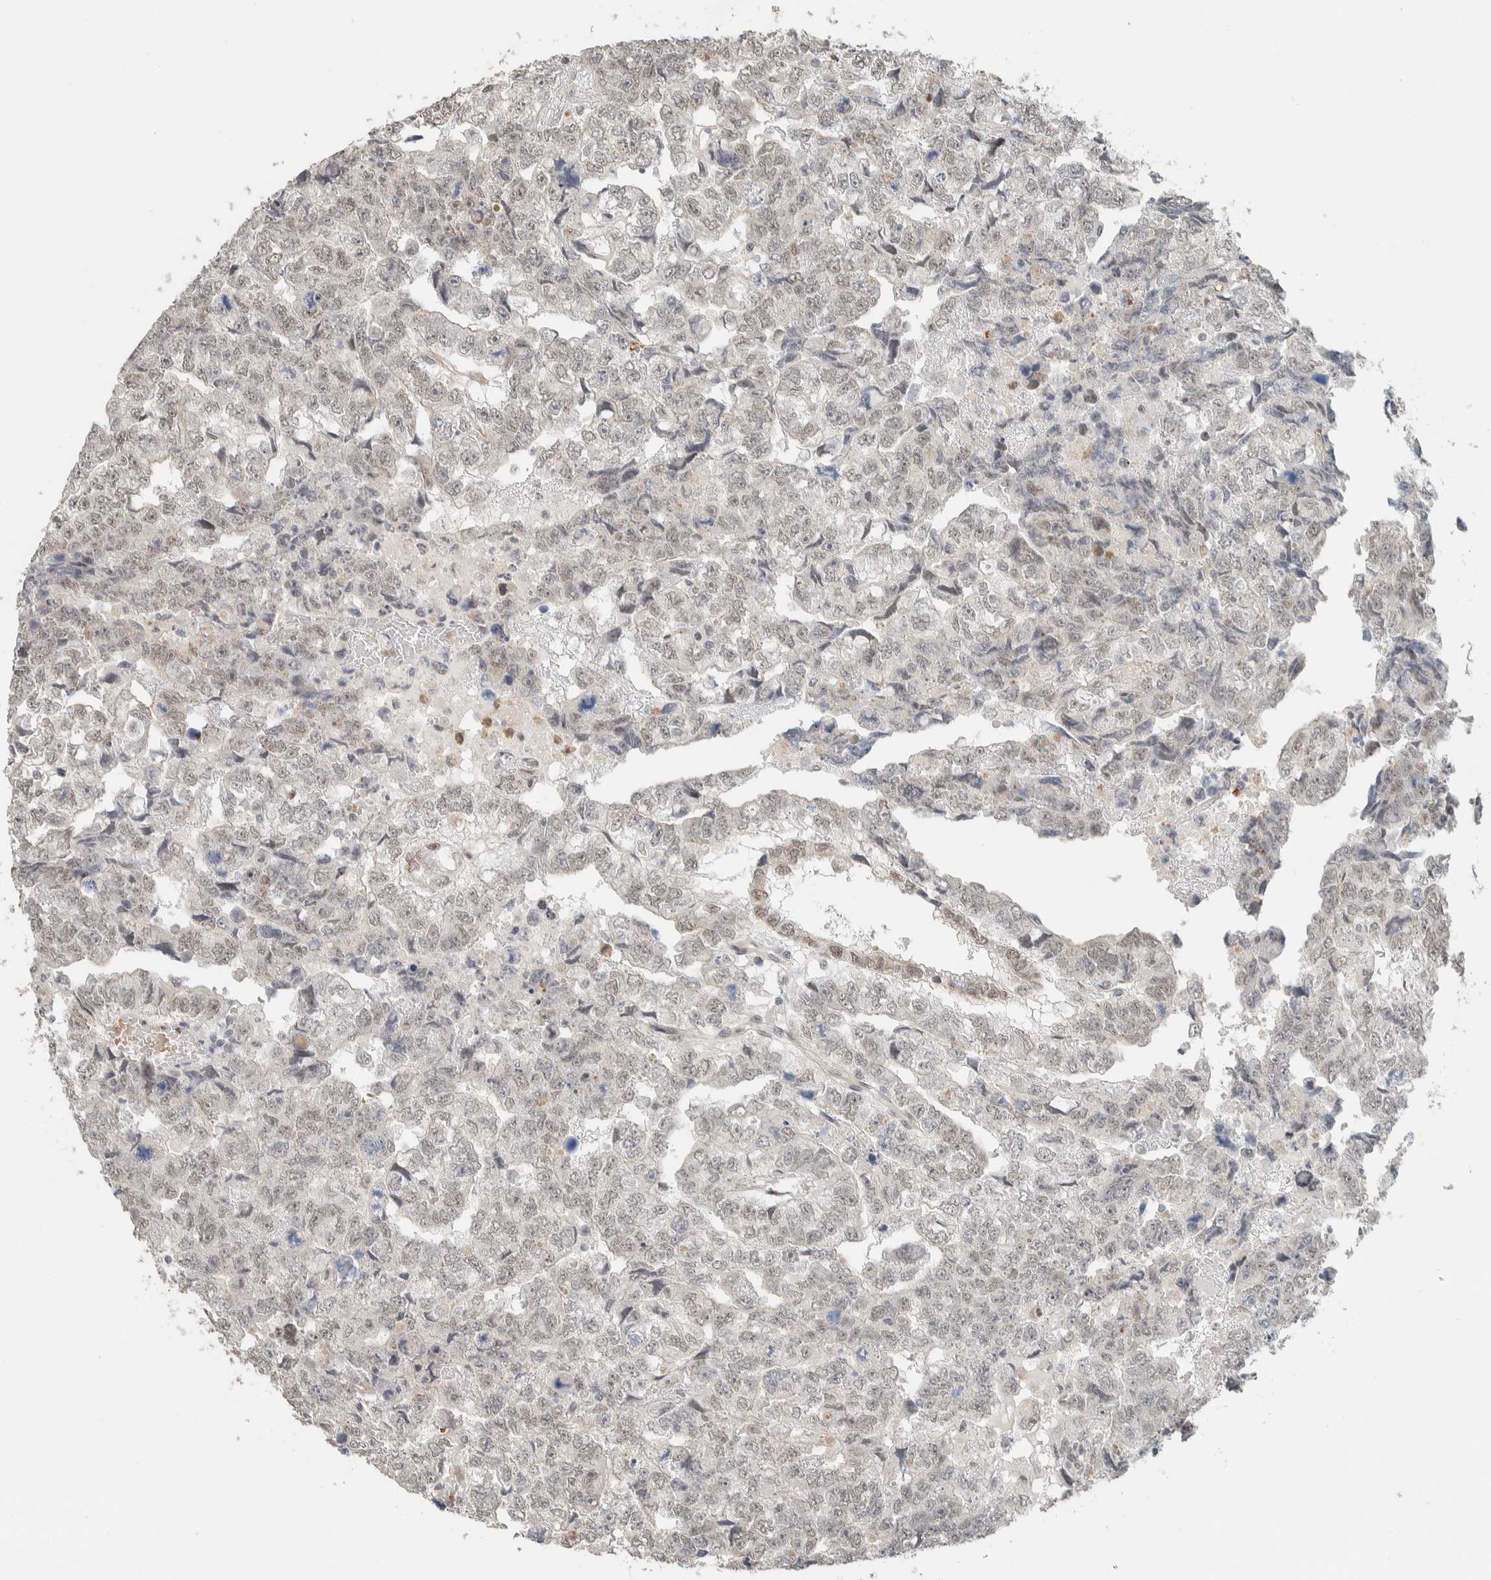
{"staining": {"intensity": "weak", "quantity": ">75%", "location": "nuclear"}, "tissue": "testis cancer", "cell_type": "Tumor cells", "image_type": "cancer", "snomed": [{"axis": "morphology", "description": "Carcinoma, Embryonal, NOS"}, {"axis": "topography", "description": "Testis"}], "caption": "Immunohistochemical staining of testis embryonal carcinoma exhibits low levels of weak nuclear staining in approximately >75% of tumor cells. Nuclei are stained in blue.", "gene": "ZBTB2", "patient": {"sex": "male", "age": 36}}